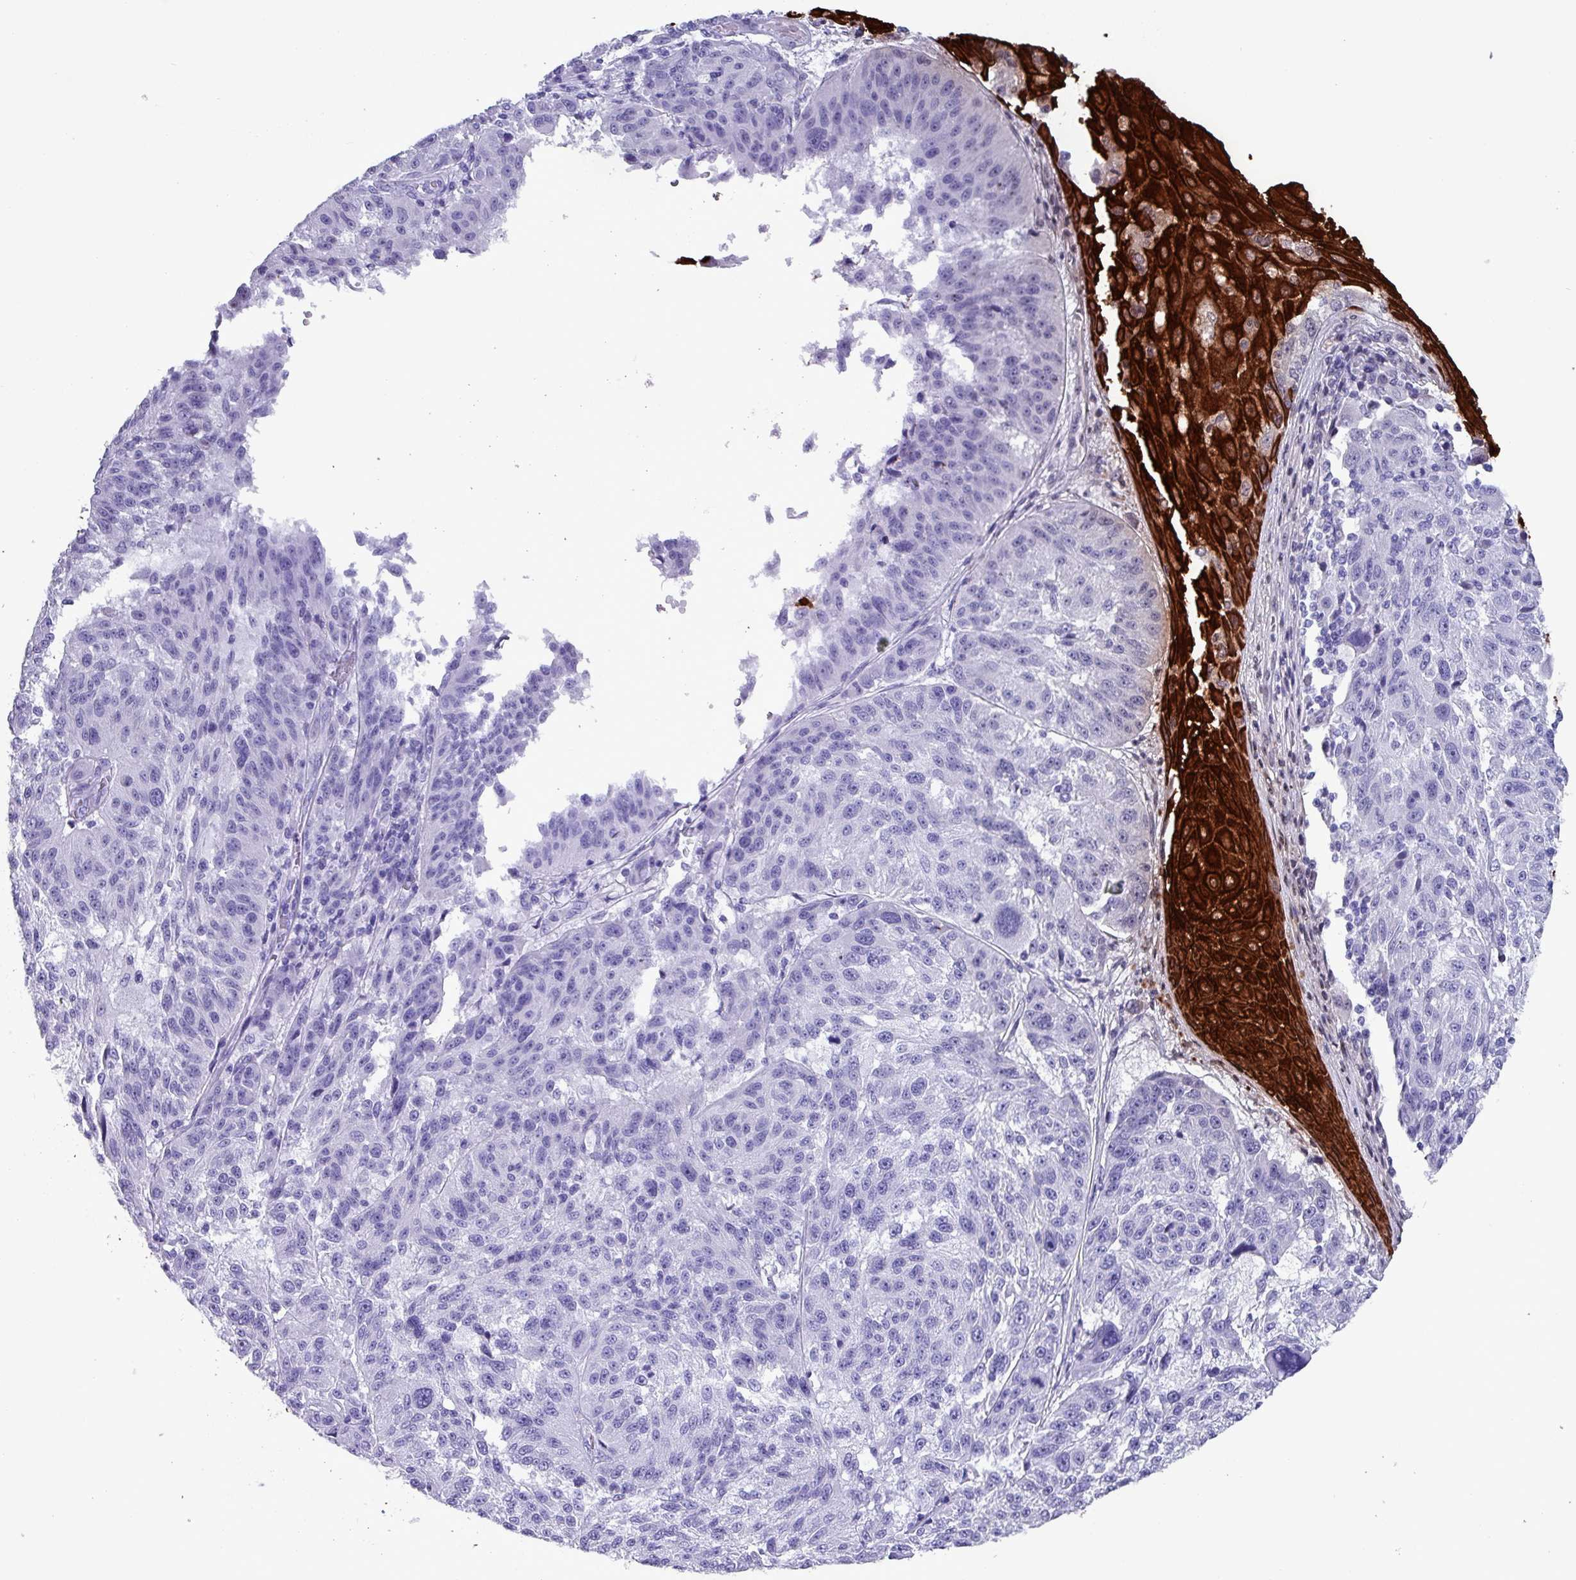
{"staining": {"intensity": "strong", "quantity": "<25%", "location": "cytoplasmic/membranous"}, "tissue": "melanoma", "cell_type": "Tumor cells", "image_type": "cancer", "snomed": [{"axis": "morphology", "description": "Malignant melanoma, NOS"}, {"axis": "topography", "description": "Skin"}], "caption": "Human malignant melanoma stained for a protein (brown) shows strong cytoplasmic/membranous positive staining in approximately <25% of tumor cells.", "gene": "KRT6C", "patient": {"sex": "male", "age": 53}}